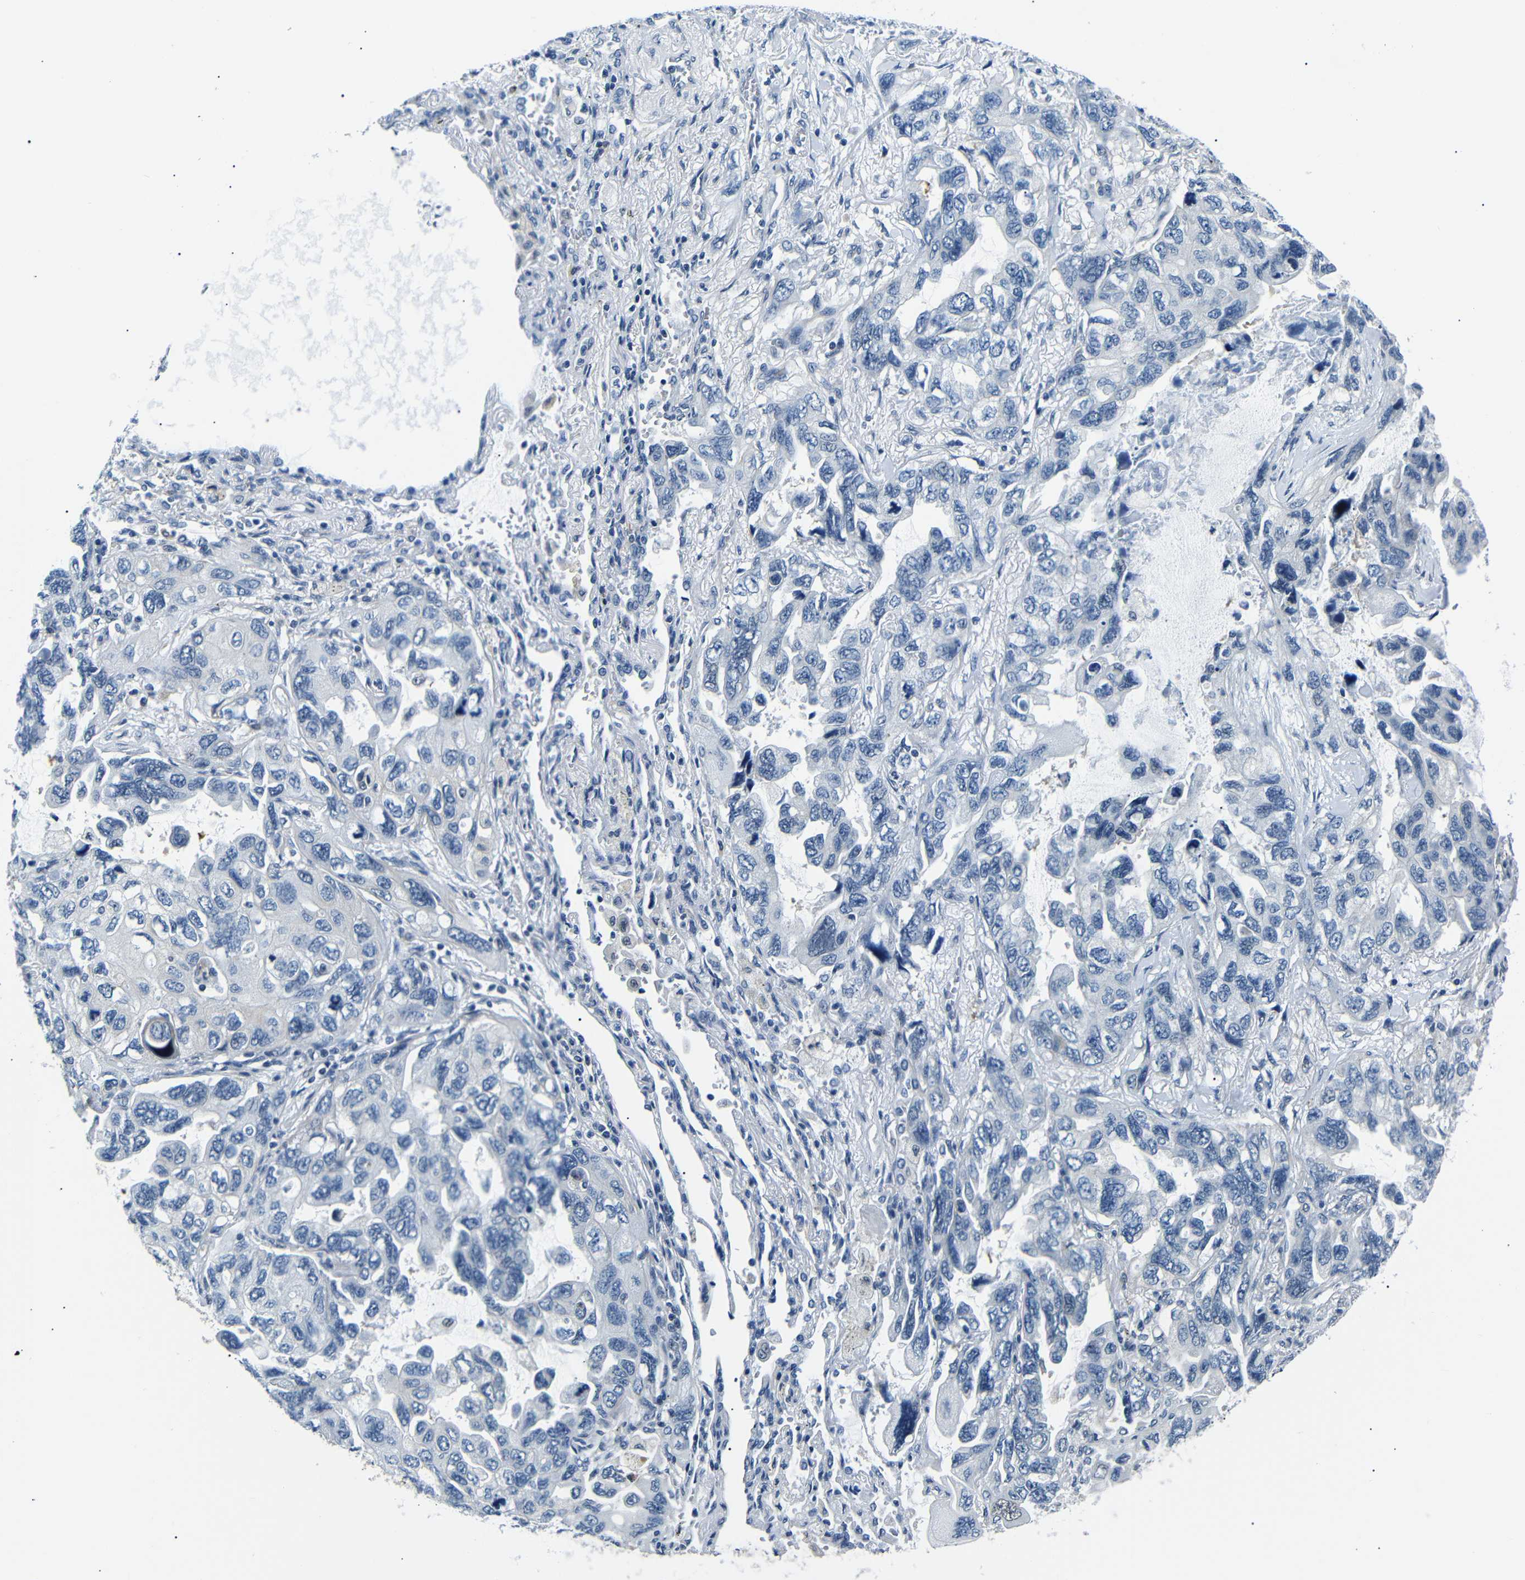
{"staining": {"intensity": "negative", "quantity": "none", "location": "none"}, "tissue": "lung cancer", "cell_type": "Tumor cells", "image_type": "cancer", "snomed": [{"axis": "morphology", "description": "Squamous cell carcinoma, NOS"}, {"axis": "topography", "description": "Lung"}], "caption": "A high-resolution image shows IHC staining of lung cancer, which displays no significant staining in tumor cells. (Brightfield microscopy of DAB IHC at high magnification).", "gene": "TAFA1", "patient": {"sex": "female", "age": 73}}